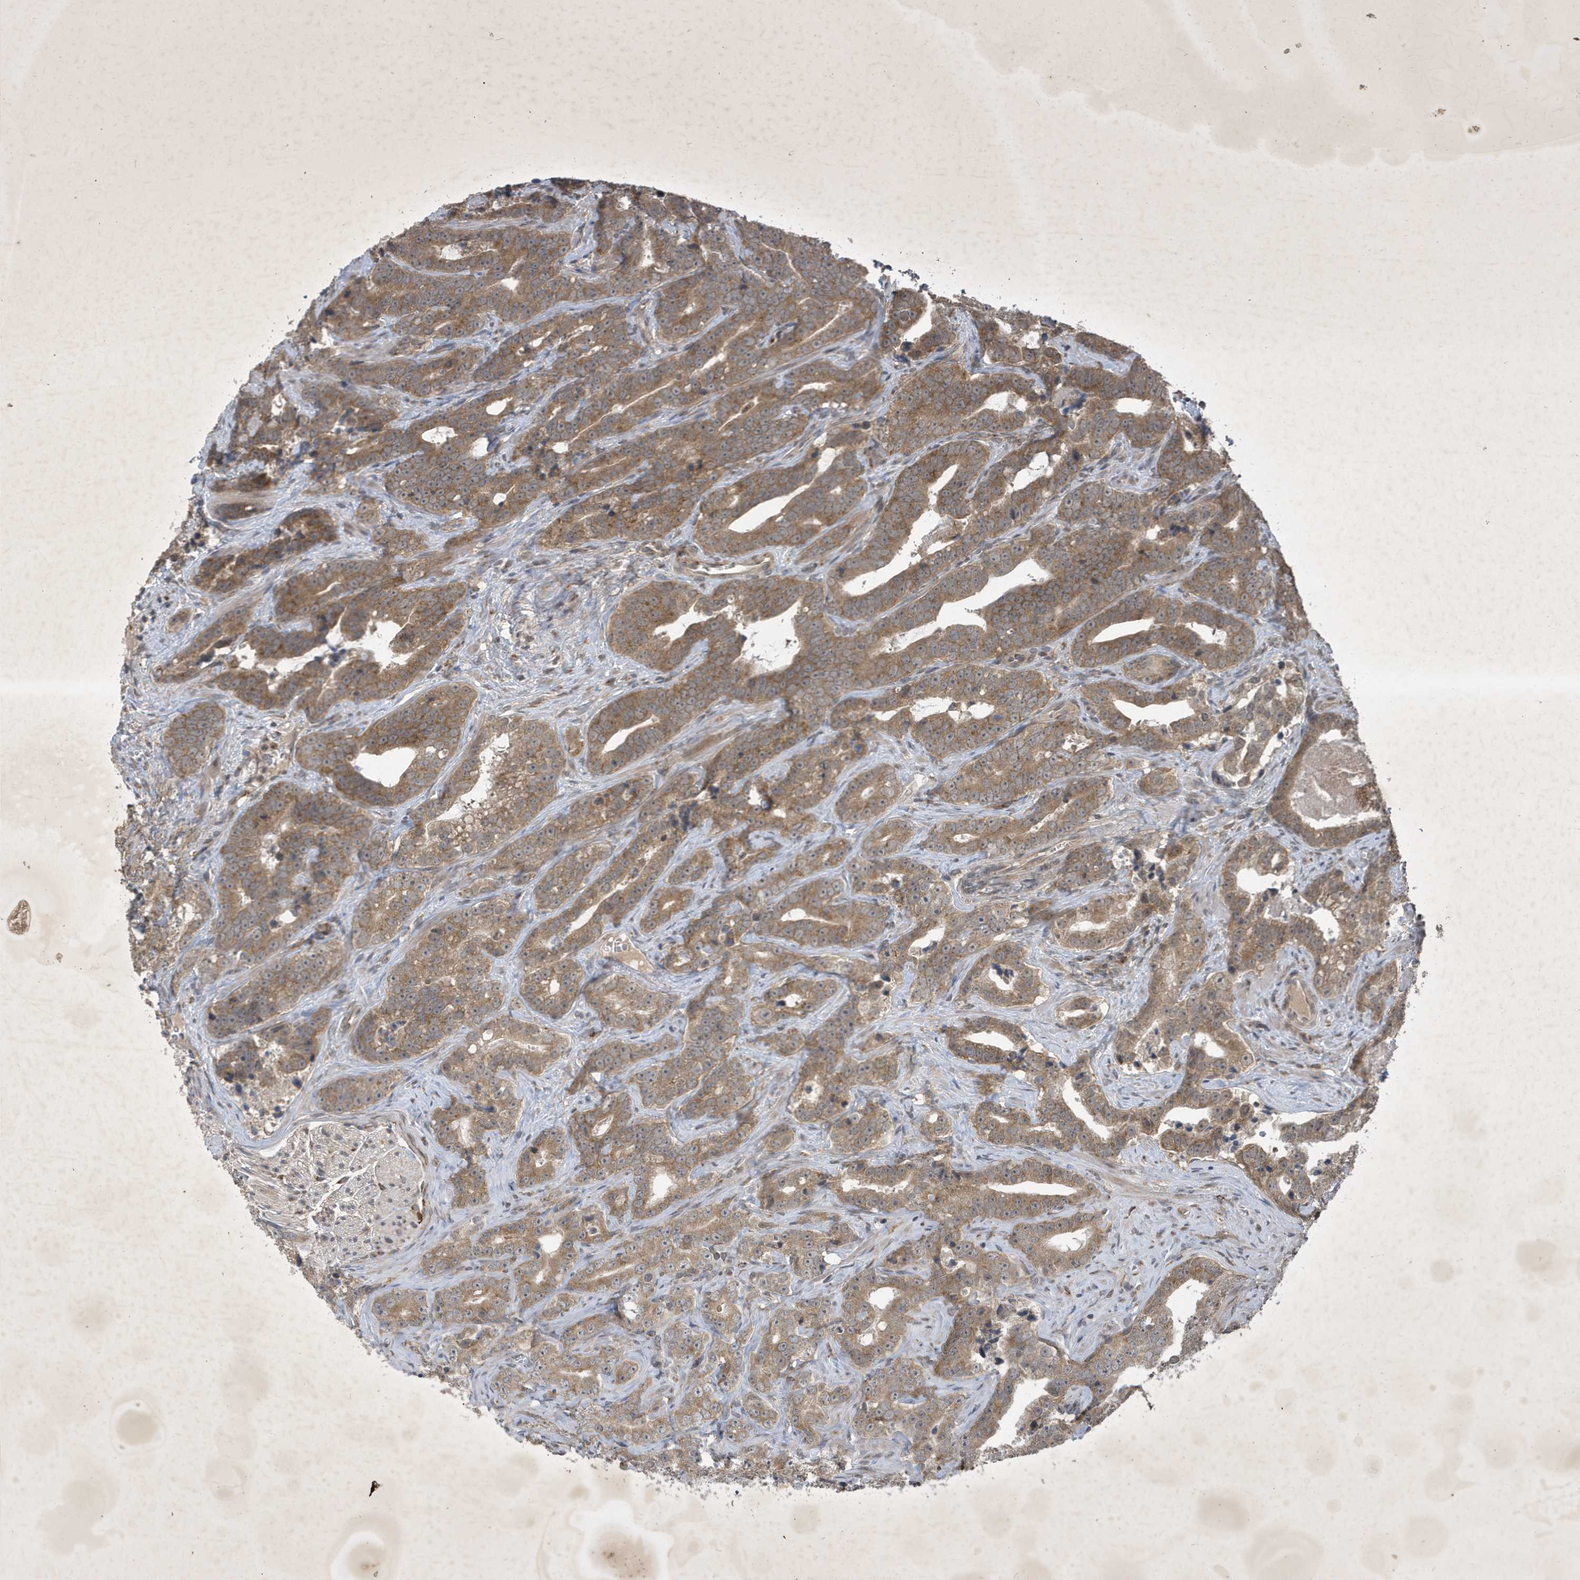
{"staining": {"intensity": "moderate", "quantity": ">75%", "location": "cytoplasmic/membranous"}, "tissue": "prostate cancer", "cell_type": "Tumor cells", "image_type": "cancer", "snomed": [{"axis": "morphology", "description": "Adenocarcinoma, High grade"}, {"axis": "topography", "description": "Prostate"}], "caption": "Immunohistochemical staining of prostate cancer shows moderate cytoplasmic/membranous protein staining in approximately >75% of tumor cells.", "gene": "STX10", "patient": {"sex": "male", "age": 62}}